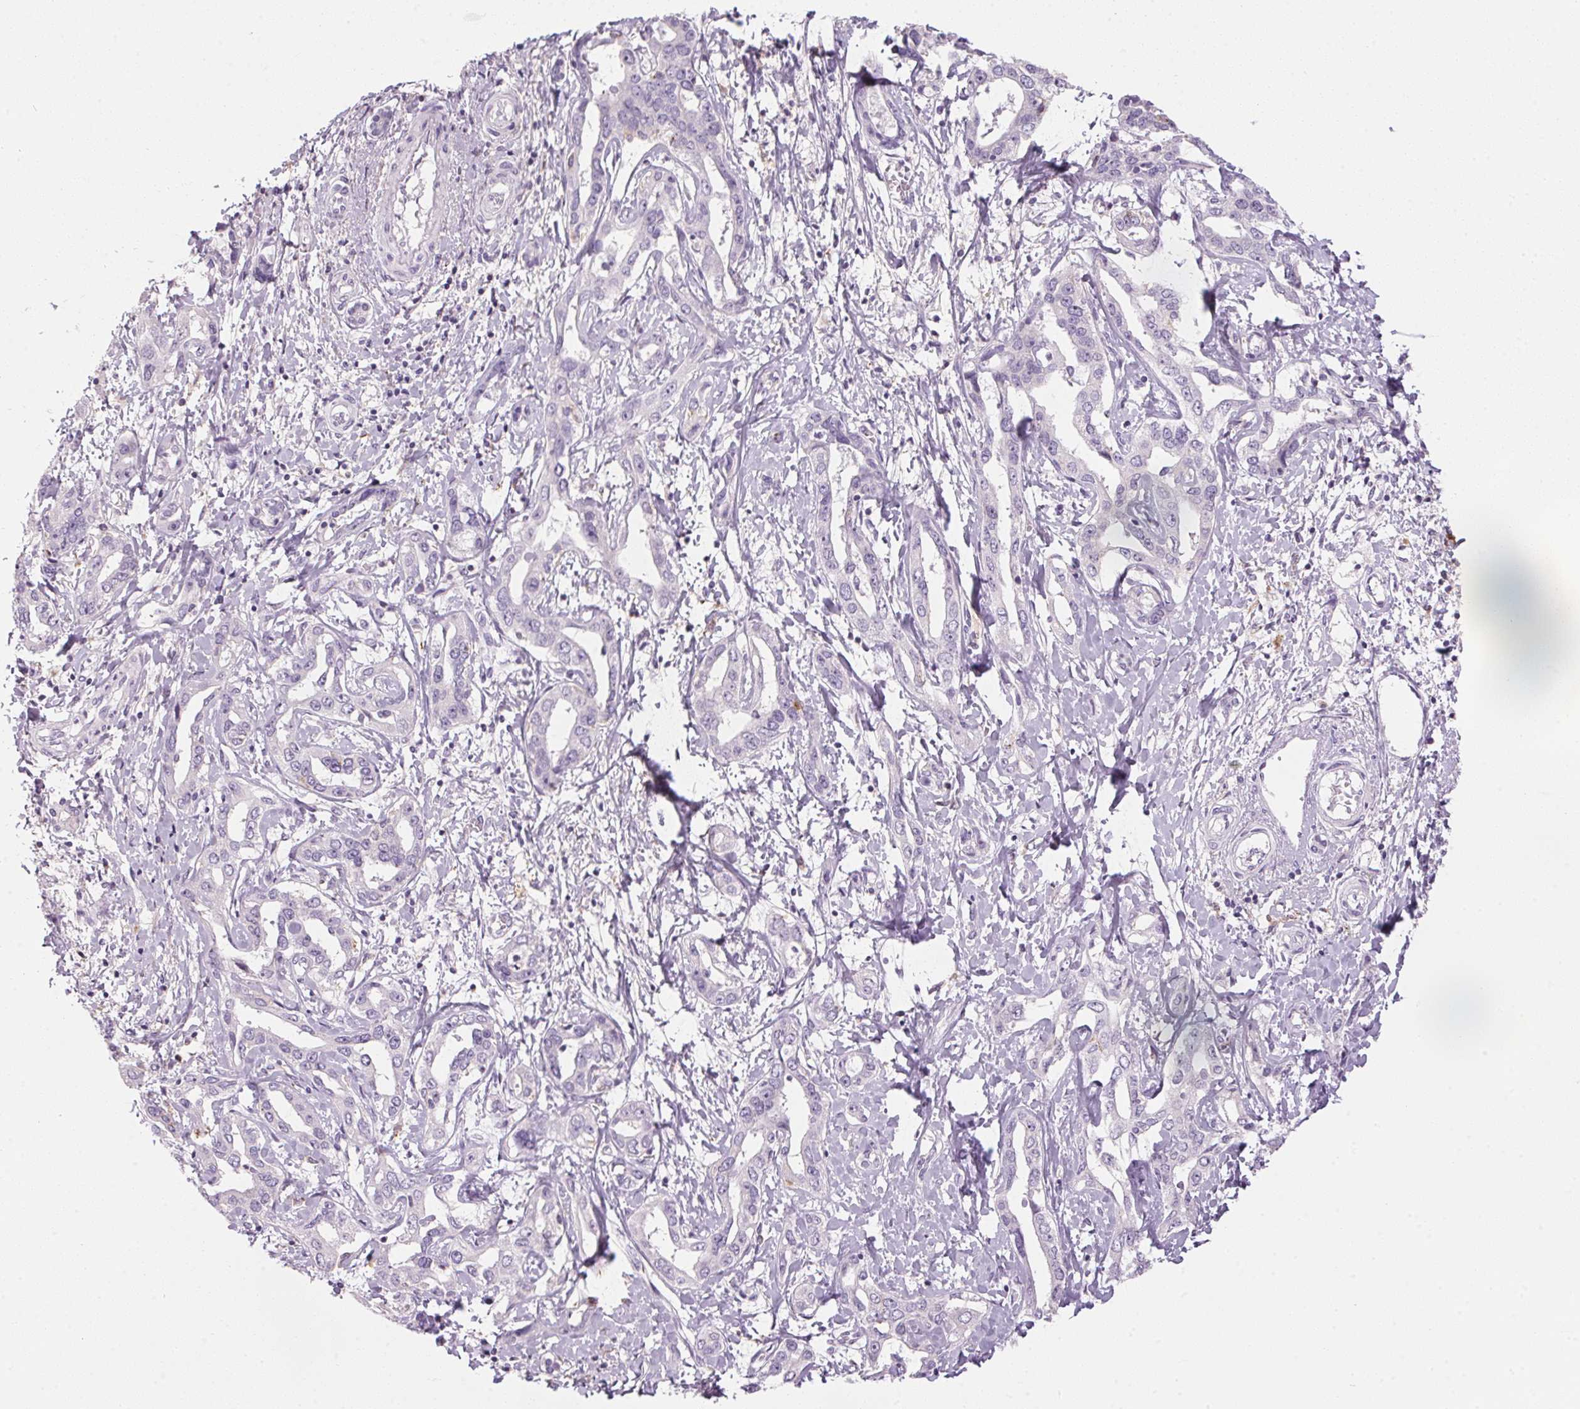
{"staining": {"intensity": "negative", "quantity": "none", "location": "none"}, "tissue": "liver cancer", "cell_type": "Tumor cells", "image_type": "cancer", "snomed": [{"axis": "morphology", "description": "Cholangiocarcinoma"}, {"axis": "topography", "description": "Liver"}], "caption": "There is no significant positivity in tumor cells of liver cholangiocarcinoma. (Stains: DAB IHC with hematoxylin counter stain, Microscopy: brightfield microscopy at high magnification).", "gene": "ECPAS", "patient": {"sex": "male", "age": 59}}